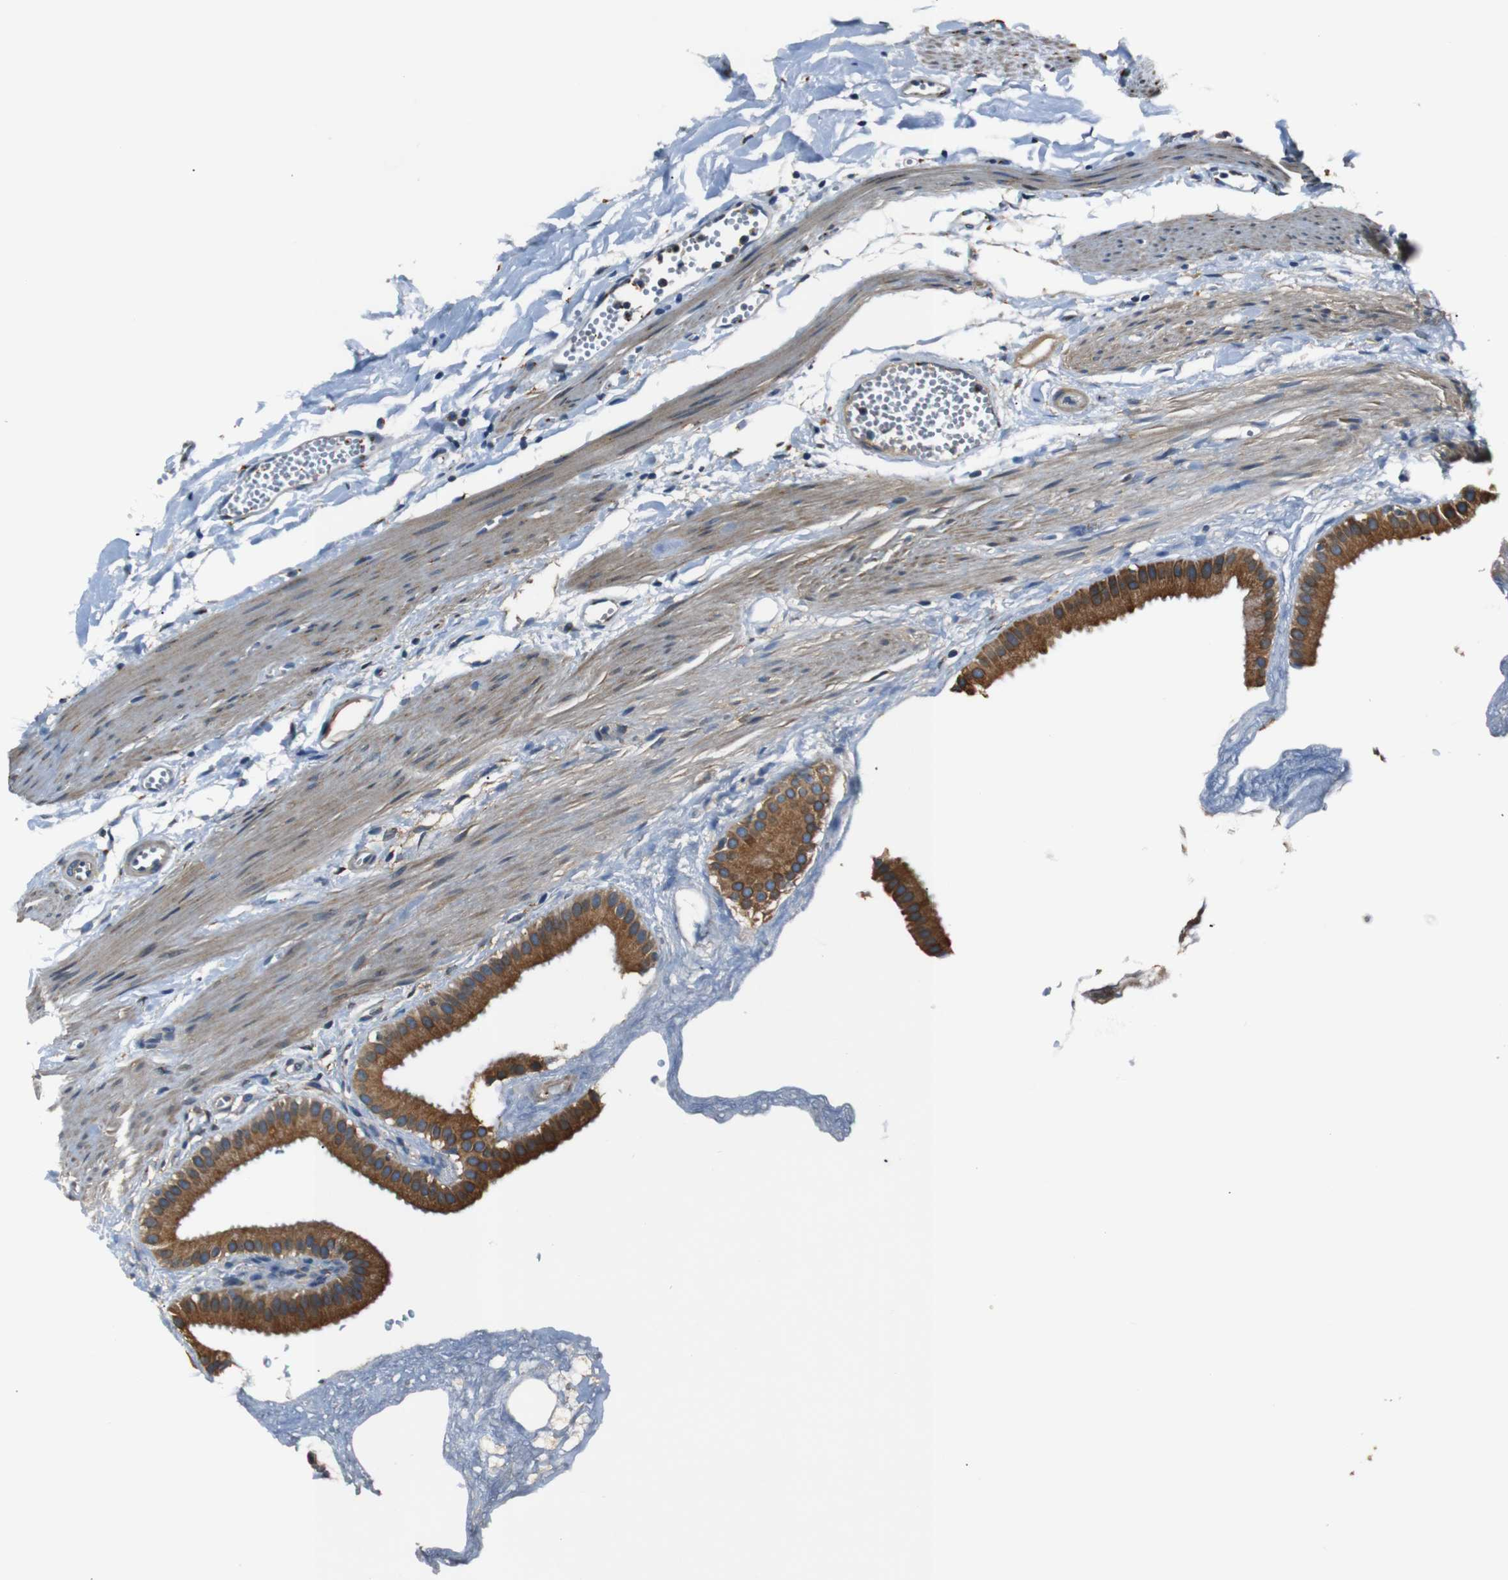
{"staining": {"intensity": "strong", "quantity": ">75%", "location": "cytoplasmic/membranous"}, "tissue": "gallbladder", "cell_type": "Glandular cells", "image_type": "normal", "snomed": [{"axis": "morphology", "description": "Normal tissue, NOS"}, {"axis": "topography", "description": "Gallbladder"}], "caption": "Immunohistochemistry (IHC) histopathology image of unremarkable gallbladder: human gallbladder stained using IHC reveals high levels of strong protein expression localized specifically in the cytoplasmic/membranous of glandular cells, appearing as a cytoplasmic/membranous brown color.", "gene": "TMED2", "patient": {"sex": "female", "age": 64}}